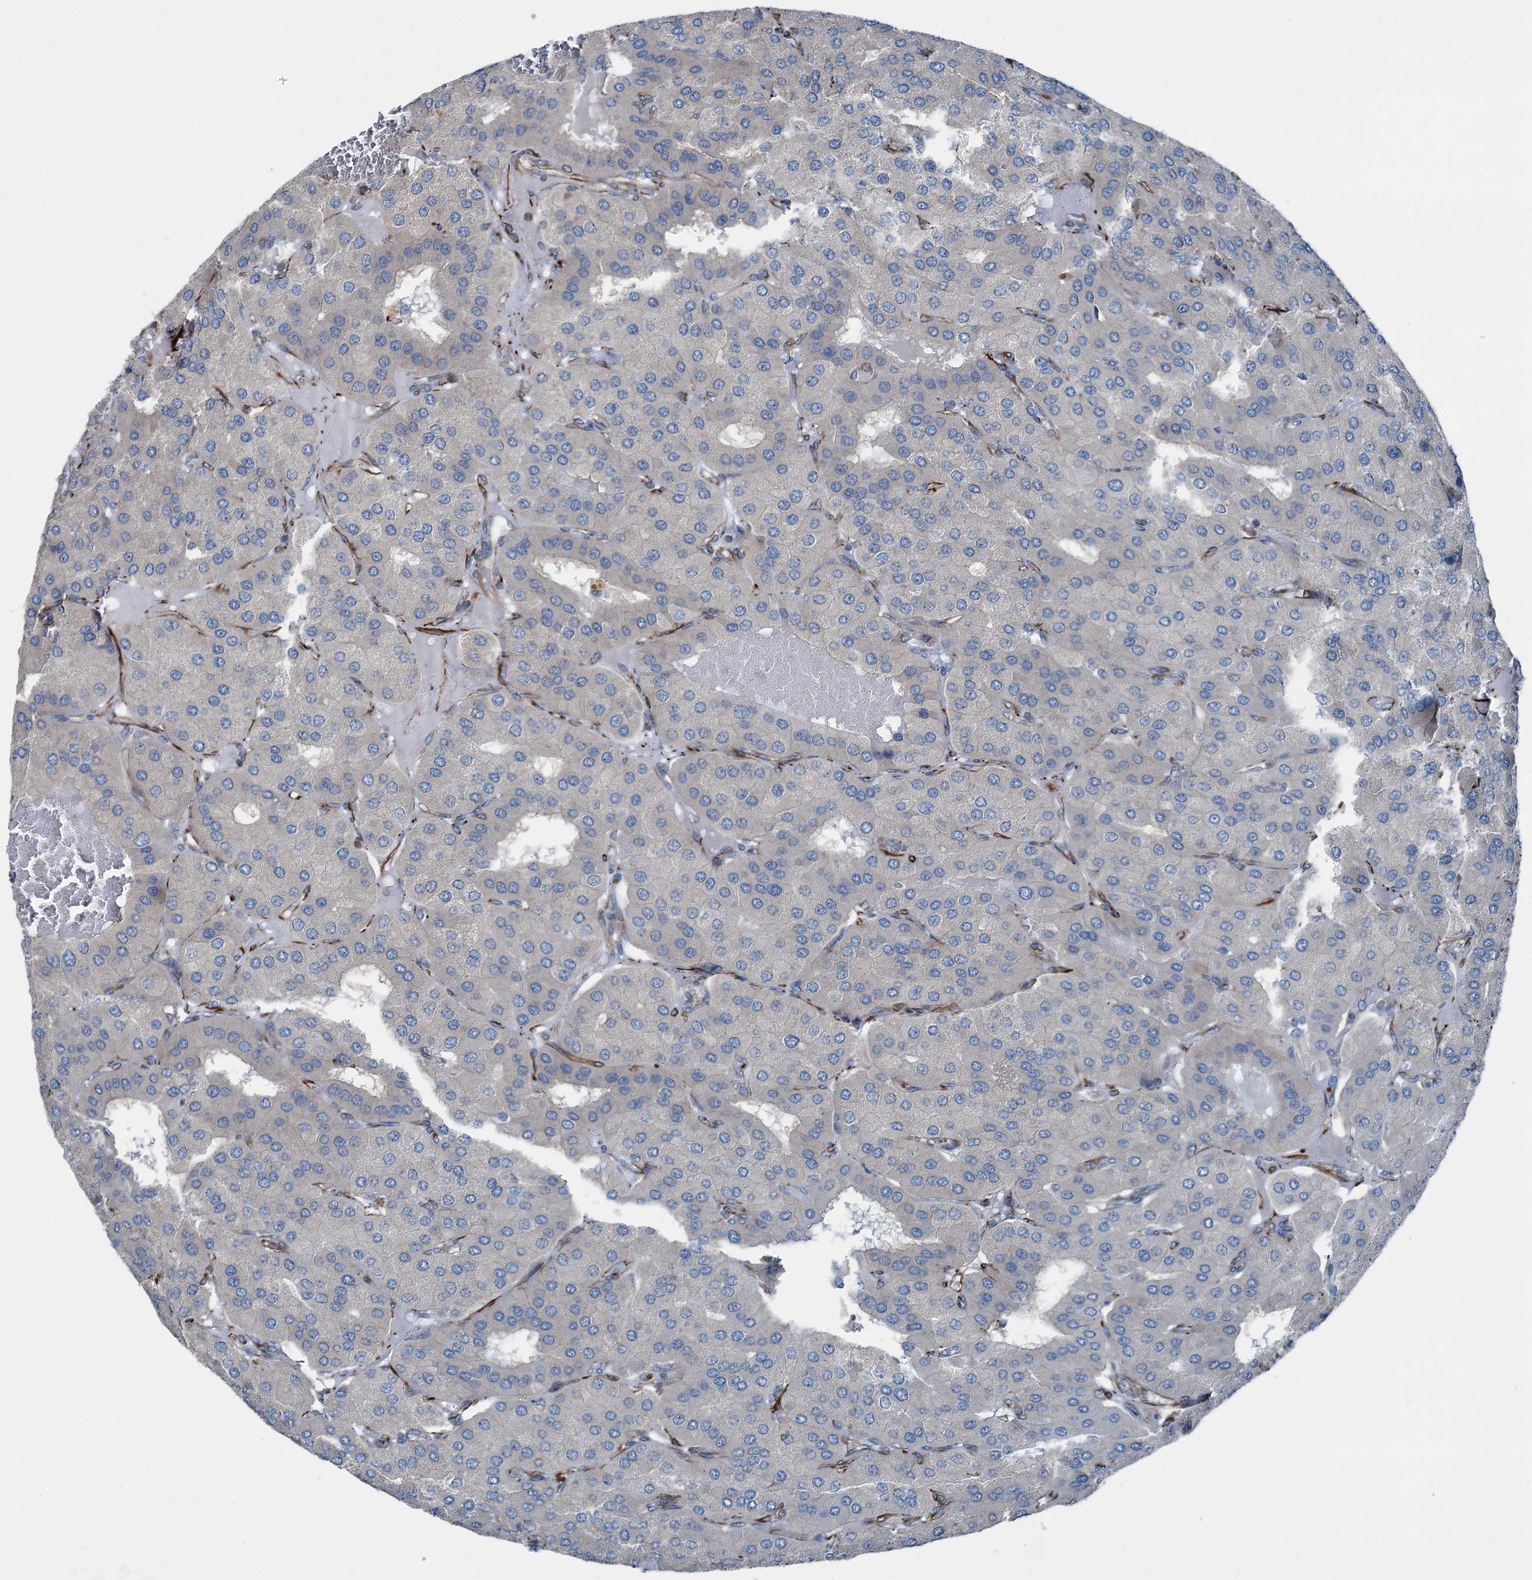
{"staining": {"intensity": "negative", "quantity": "none", "location": "none"}, "tissue": "parathyroid gland", "cell_type": "Glandular cells", "image_type": "normal", "snomed": [{"axis": "morphology", "description": "Normal tissue, NOS"}, {"axis": "morphology", "description": "Adenoma, NOS"}, {"axis": "topography", "description": "Parathyroid gland"}], "caption": "Immunohistochemical staining of normal human parathyroid gland exhibits no significant expression in glandular cells. The staining is performed using DAB (3,3'-diaminobenzidine) brown chromogen with nuclei counter-stained in using hematoxylin.", "gene": "AXL", "patient": {"sex": "female", "age": 86}}